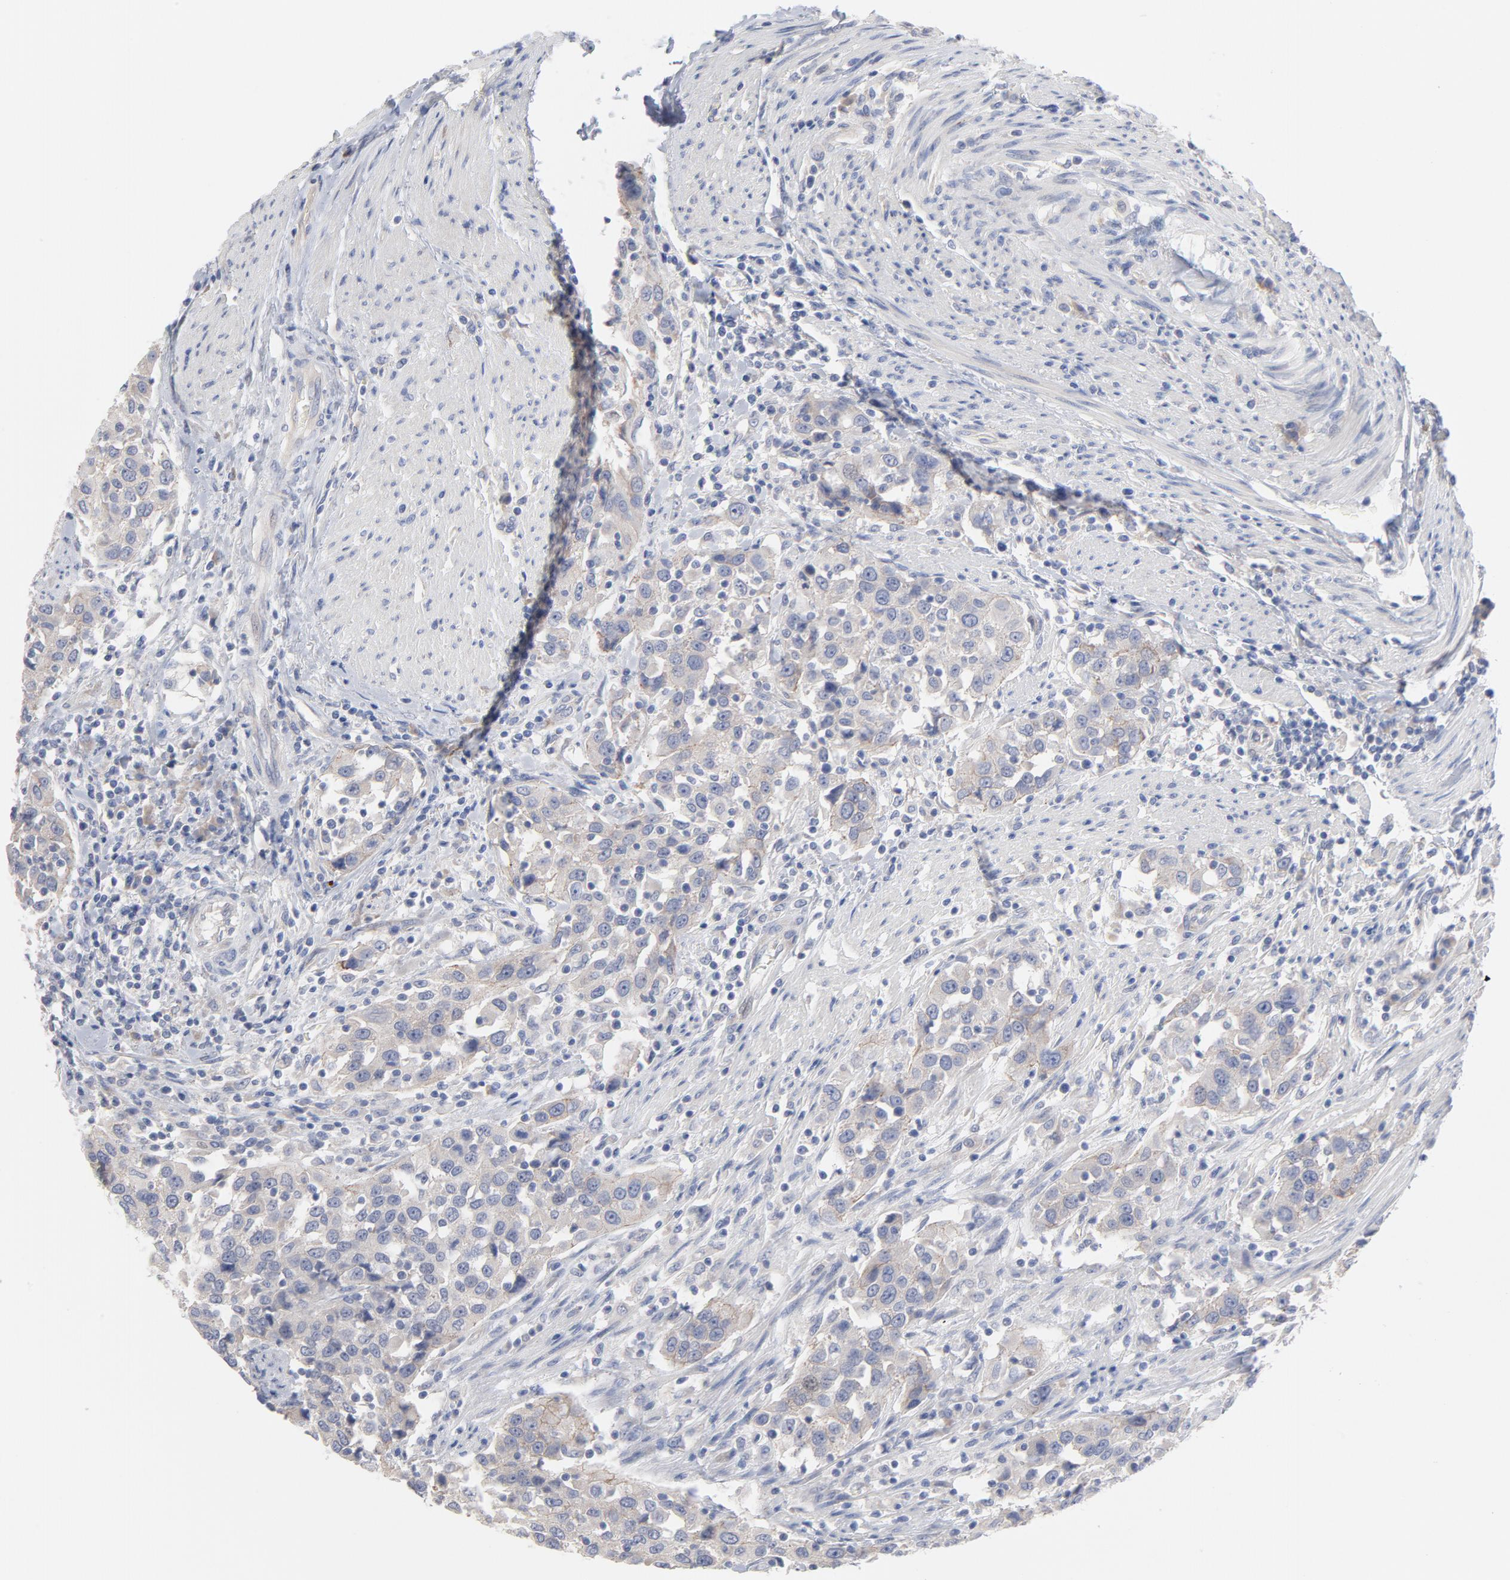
{"staining": {"intensity": "weak", "quantity": ">75%", "location": "cytoplasmic/membranous"}, "tissue": "urothelial cancer", "cell_type": "Tumor cells", "image_type": "cancer", "snomed": [{"axis": "morphology", "description": "Urothelial carcinoma, High grade"}, {"axis": "topography", "description": "Urinary bladder"}], "caption": "Immunohistochemistry (IHC) histopathology image of urothelial cancer stained for a protein (brown), which displays low levels of weak cytoplasmic/membranous expression in approximately >75% of tumor cells.", "gene": "CPE", "patient": {"sex": "female", "age": 80}}